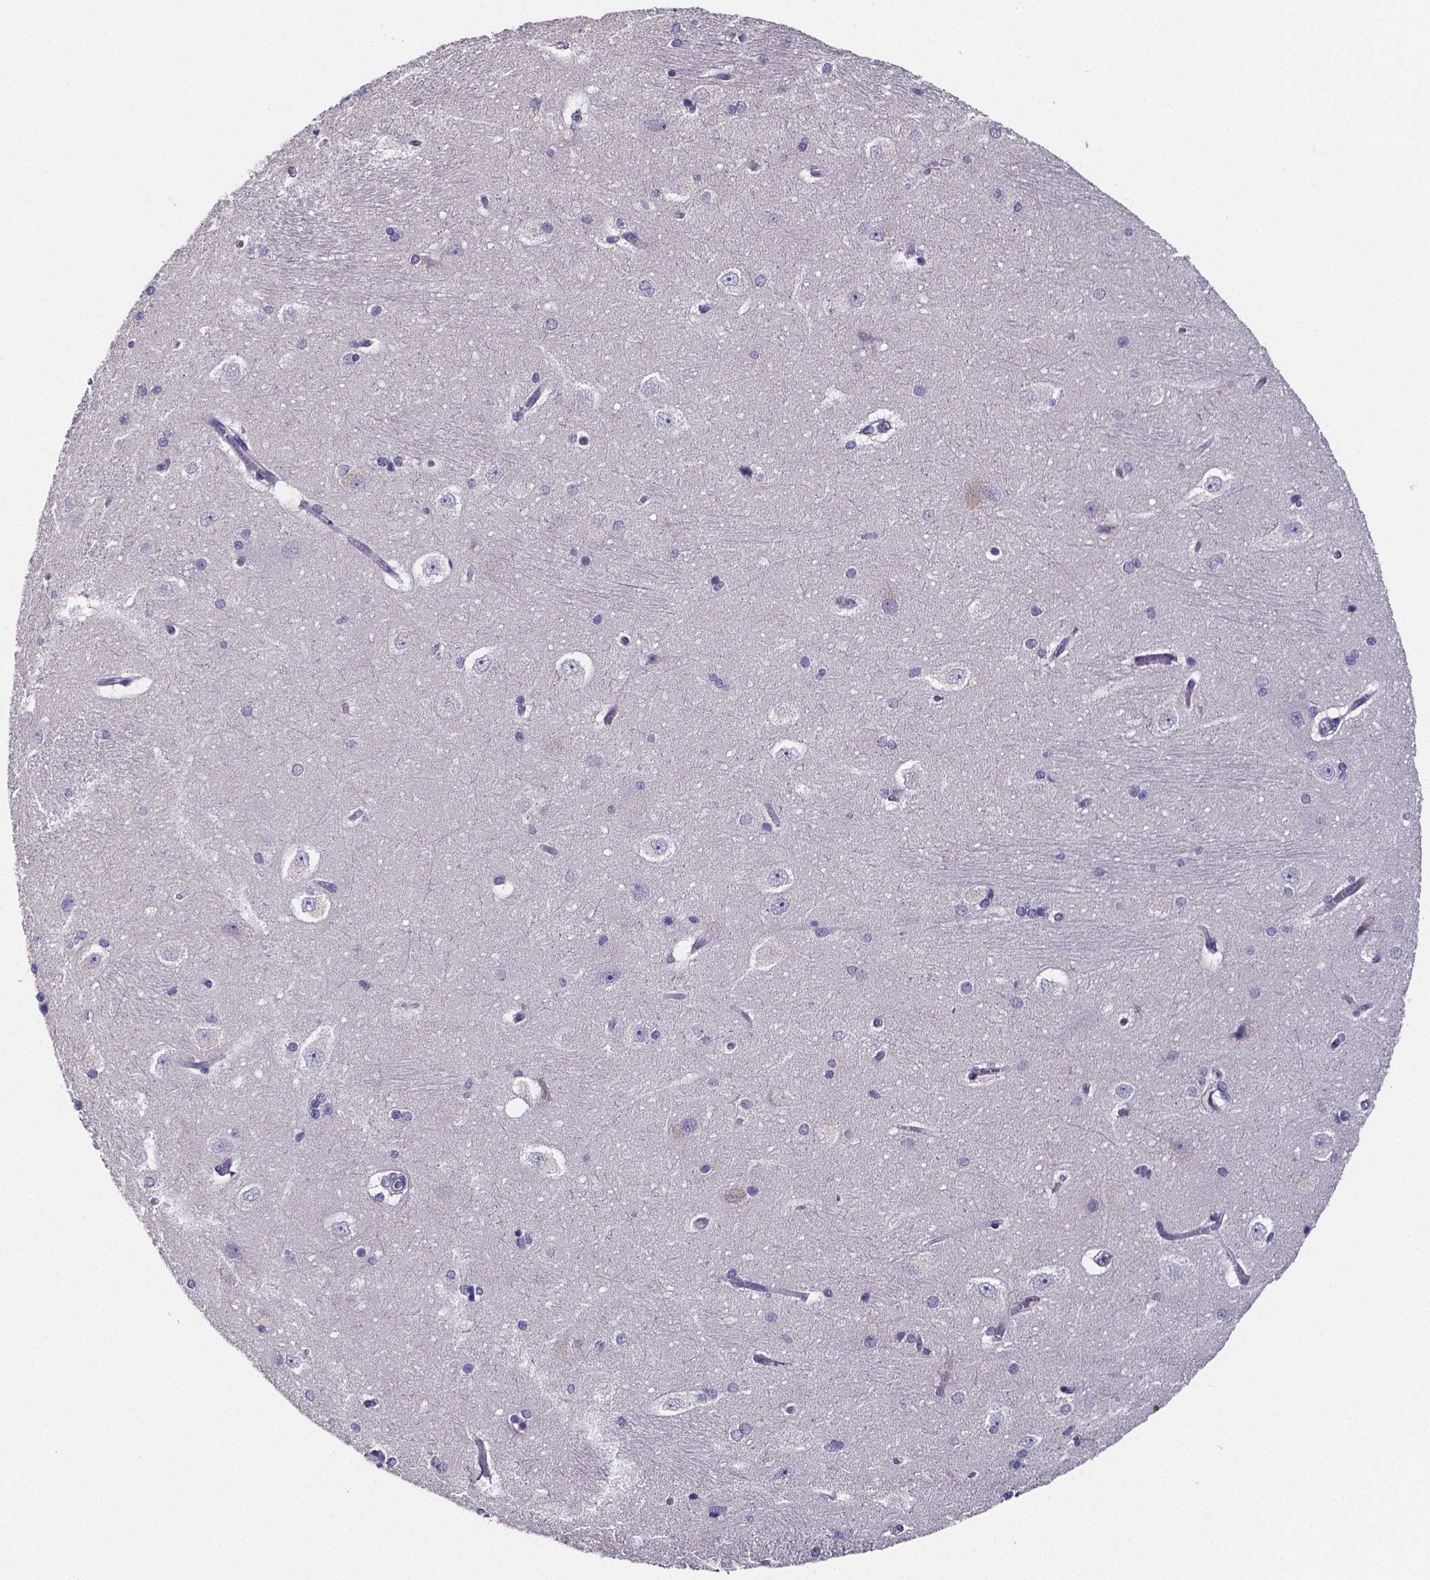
{"staining": {"intensity": "negative", "quantity": "none", "location": "none"}, "tissue": "hippocampus", "cell_type": "Glial cells", "image_type": "normal", "snomed": [{"axis": "morphology", "description": "Normal tissue, NOS"}, {"axis": "topography", "description": "Cerebral cortex"}, {"axis": "topography", "description": "Hippocampus"}], "caption": "Photomicrograph shows no protein staining in glial cells of unremarkable hippocampus.", "gene": "IZUMO1", "patient": {"sex": "female", "age": 19}}